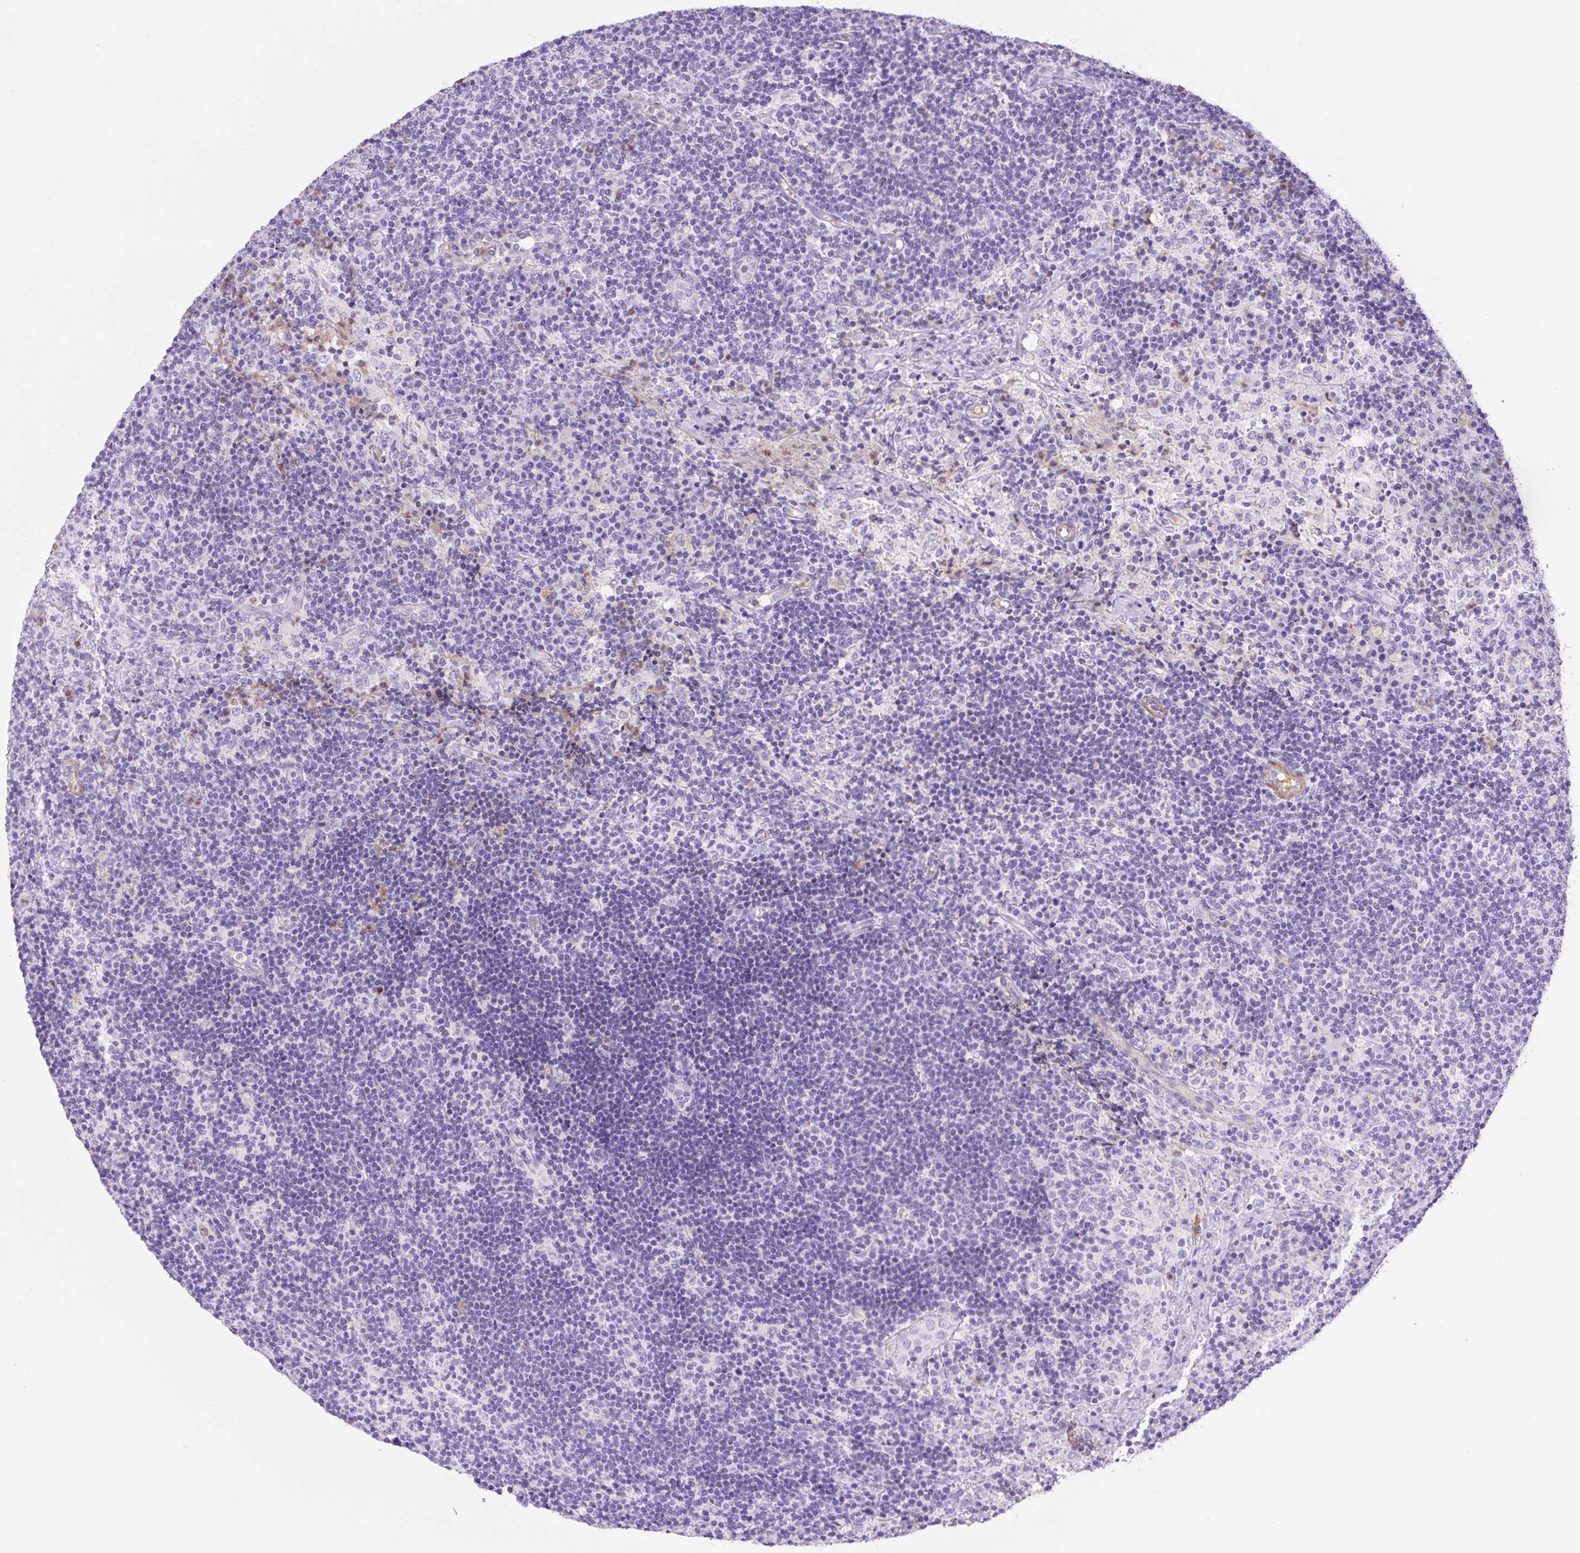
{"staining": {"intensity": "negative", "quantity": "none", "location": "none"}, "tissue": "lymph node", "cell_type": "Germinal center cells", "image_type": "normal", "snomed": [{"axis": "morphology", "description": "Normal tissue, NOS"}, {"axis": "topography", "description": "Lymph node"}], "caption": "The micrograph exhibits no staining of germinal center cells in benign lymph node.", "gene": "TDRD15", "patient": {"sex": "female", "age": 70}}